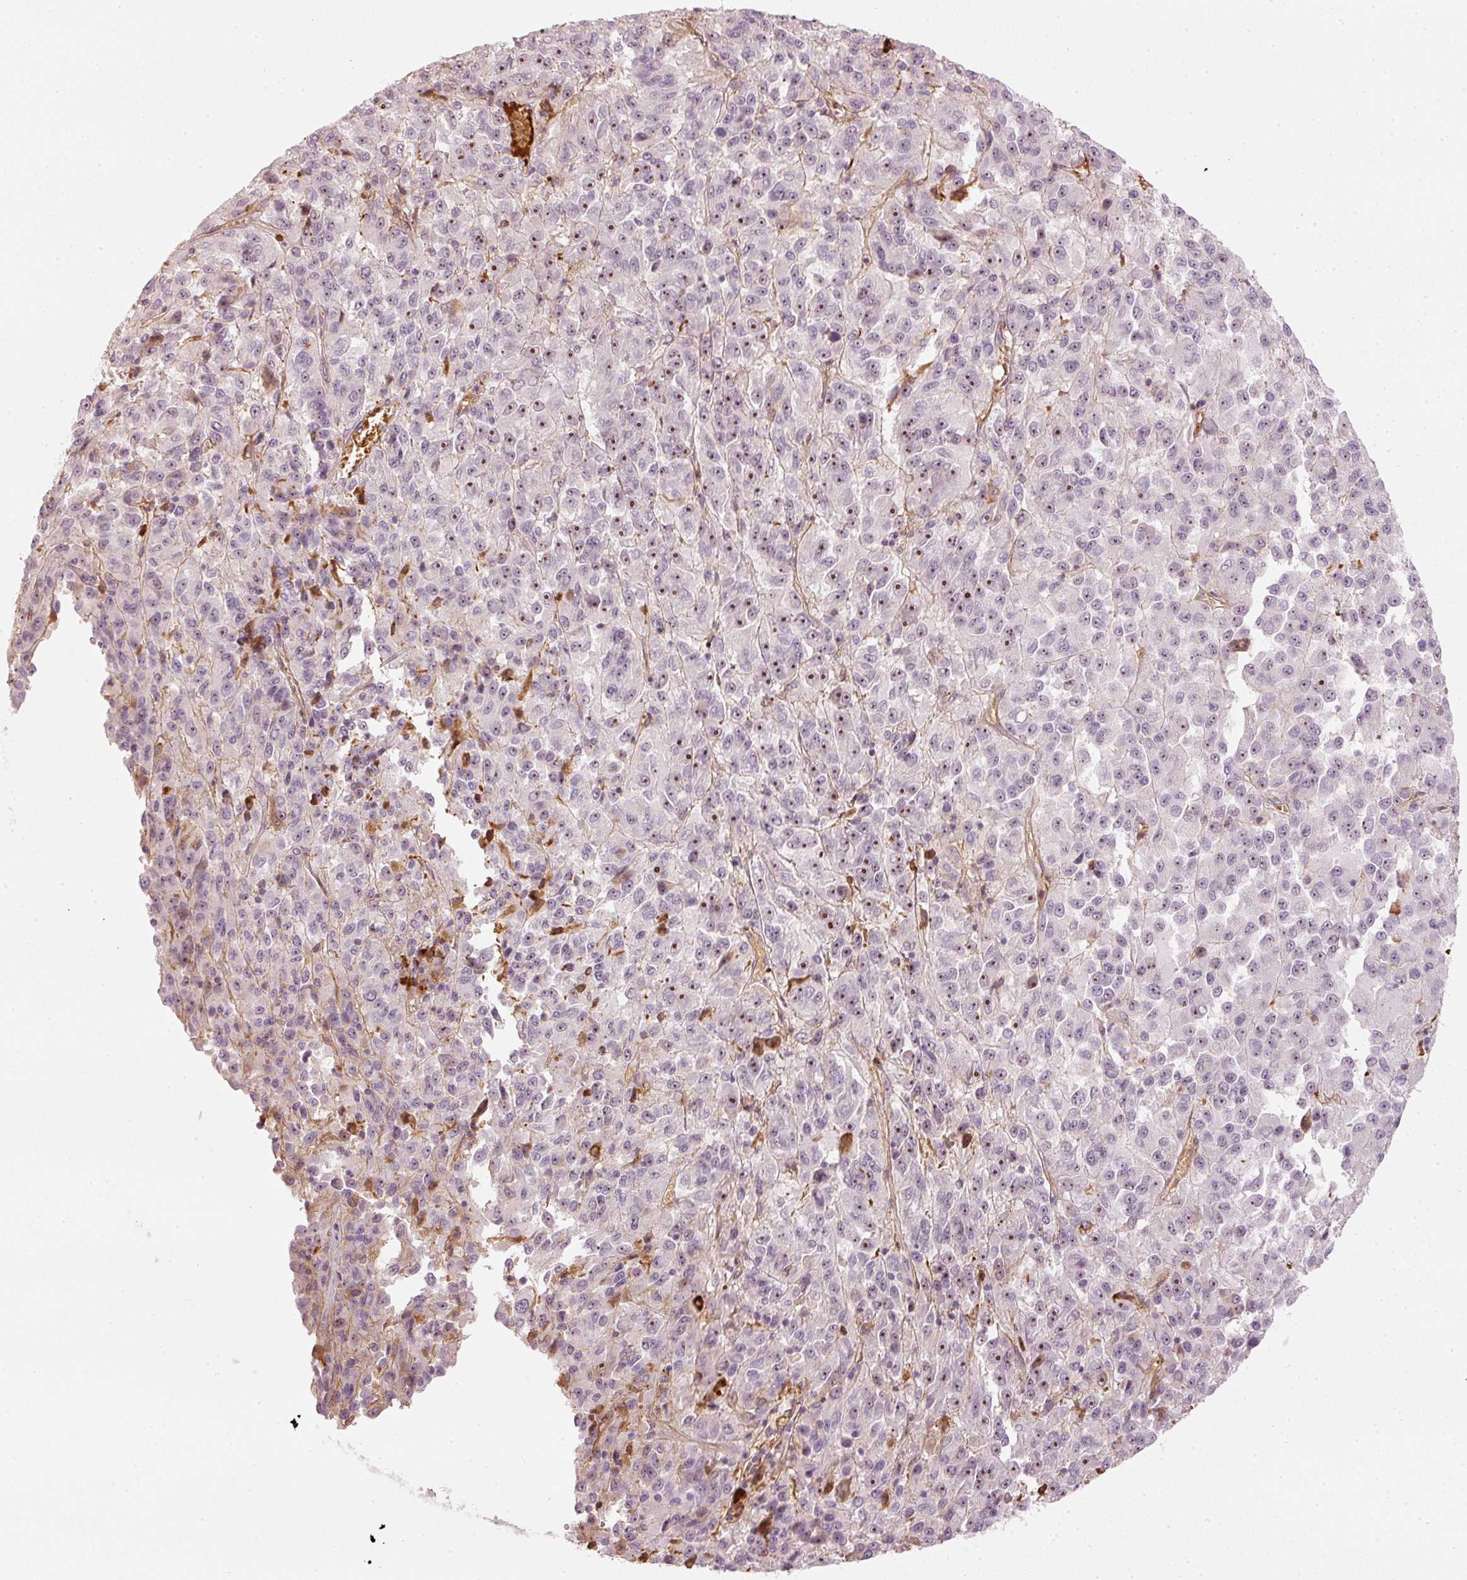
{"staining": {"intensity": "moderate", "quantity": "25%-75%", "location": "nuclear"}, "tissue": "melanoma", "cell_type": "Tumor cells", "image_type": "cancer", "snomed": [{"axis": "morphology", "description": "Malignant melanoma, Metastatic site"}, {"axis": "topography", "description": "Lung"}], "caption": "The immunohistochemical stain highlights moderate nuclear staining in tumor cells of malignant melanoma (metastatic site) tissue. (DAB (3,3'-diaminobenzidine) IHC, brown staining for protein, blue staining for nuclei).", "gene": "VCAM1", "patient": {"sex": "male", "age": 64}}